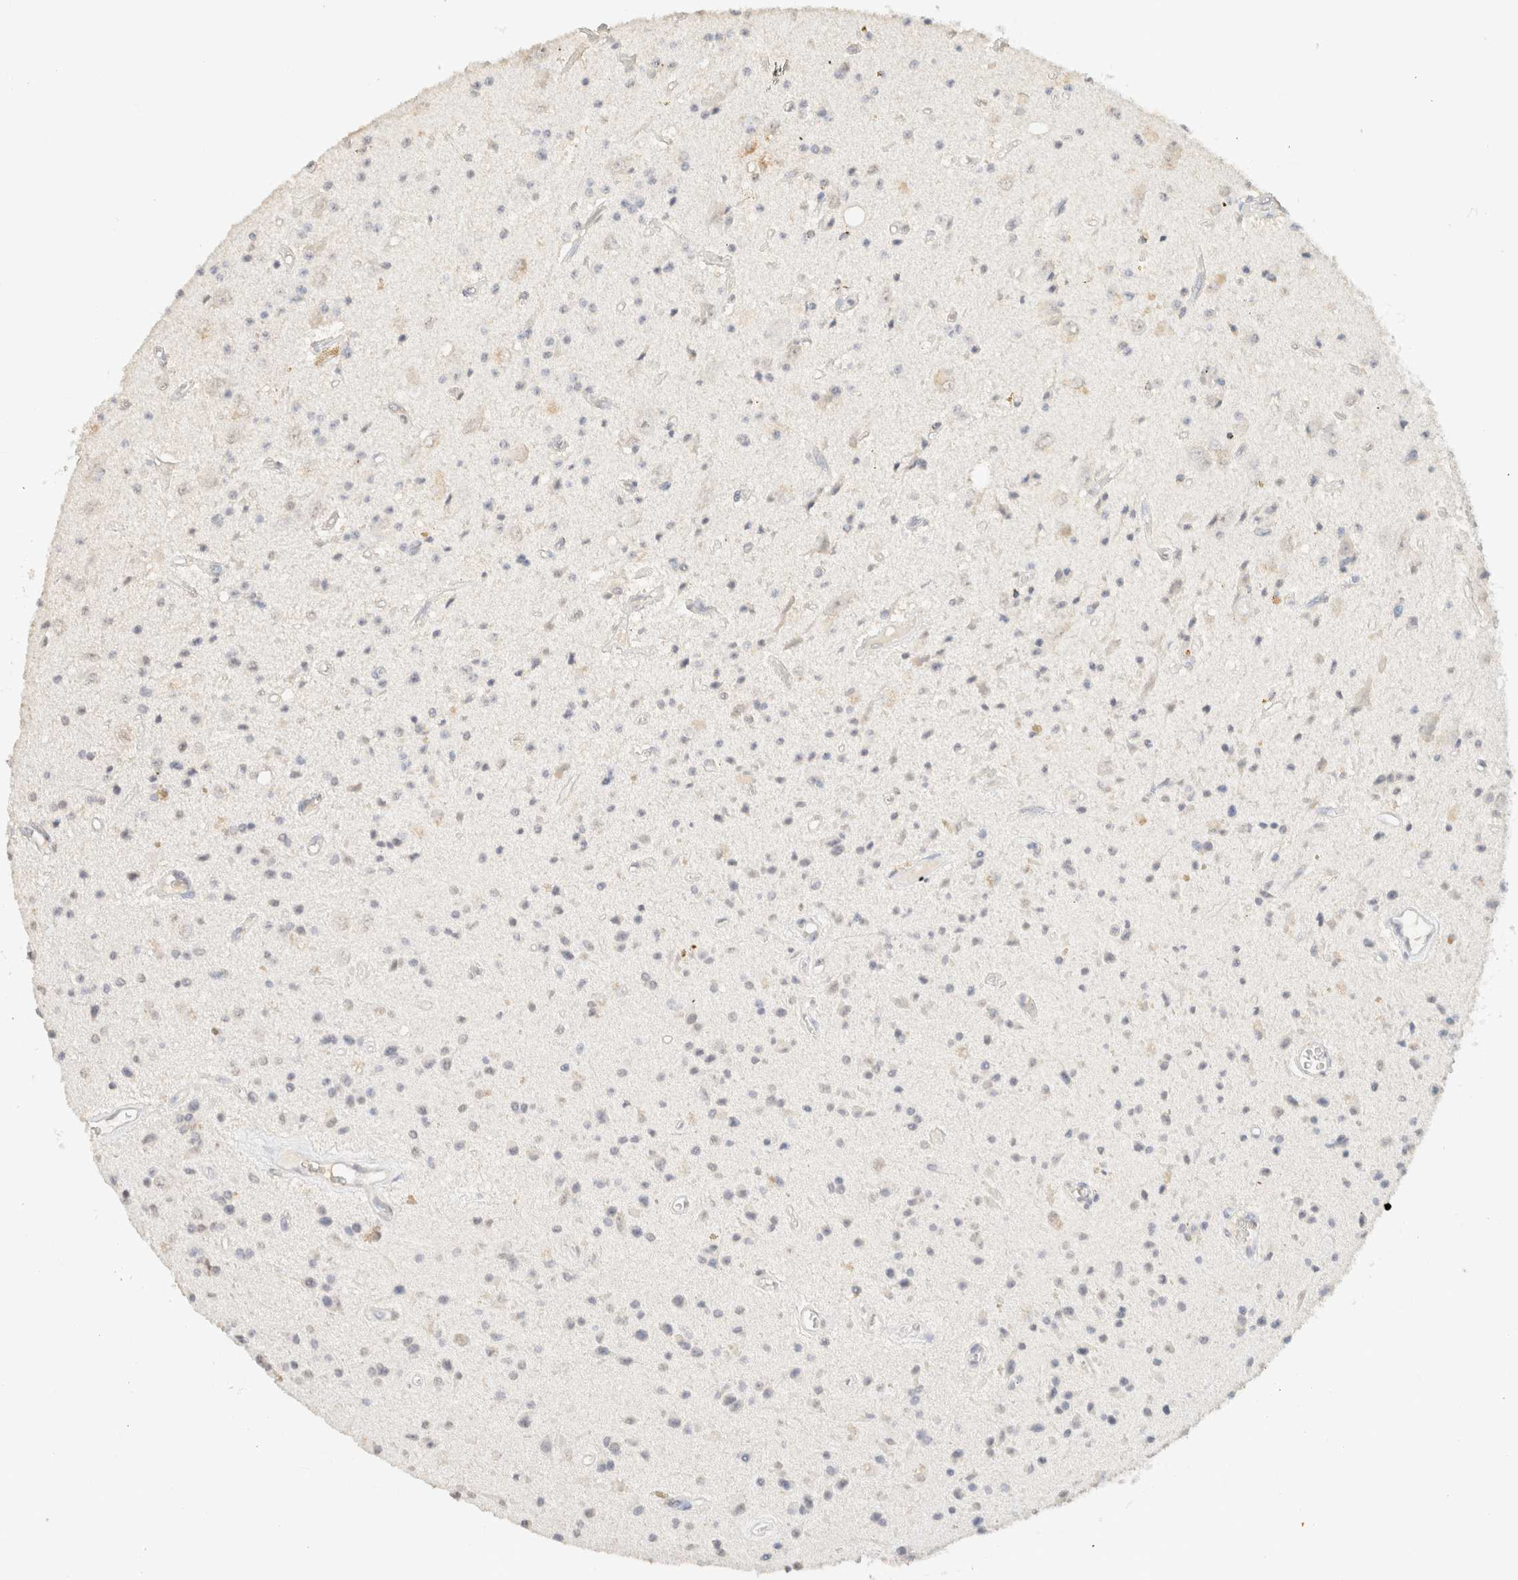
{"staining": {"intensity": "negative", "quantity": "none", "location": "none"}, "tissue": "glioma", "cell_type": "Tumor cells", "image_type": "cancer", "snomed": [{"axis": "morphology", "description": "Glioma, malignant, Low grade"}, {"axis": "topography", "description": "Brain"}], "caption": "Immunohistochemical staining of human malignant low-grade glioma shows no significant staining in tumor cells. (DAB immunohistochemistry visualized using brightfield microscopy, high magnification).", "gene": "CPA1", "patient": {"sex": "male", "age": 58}}